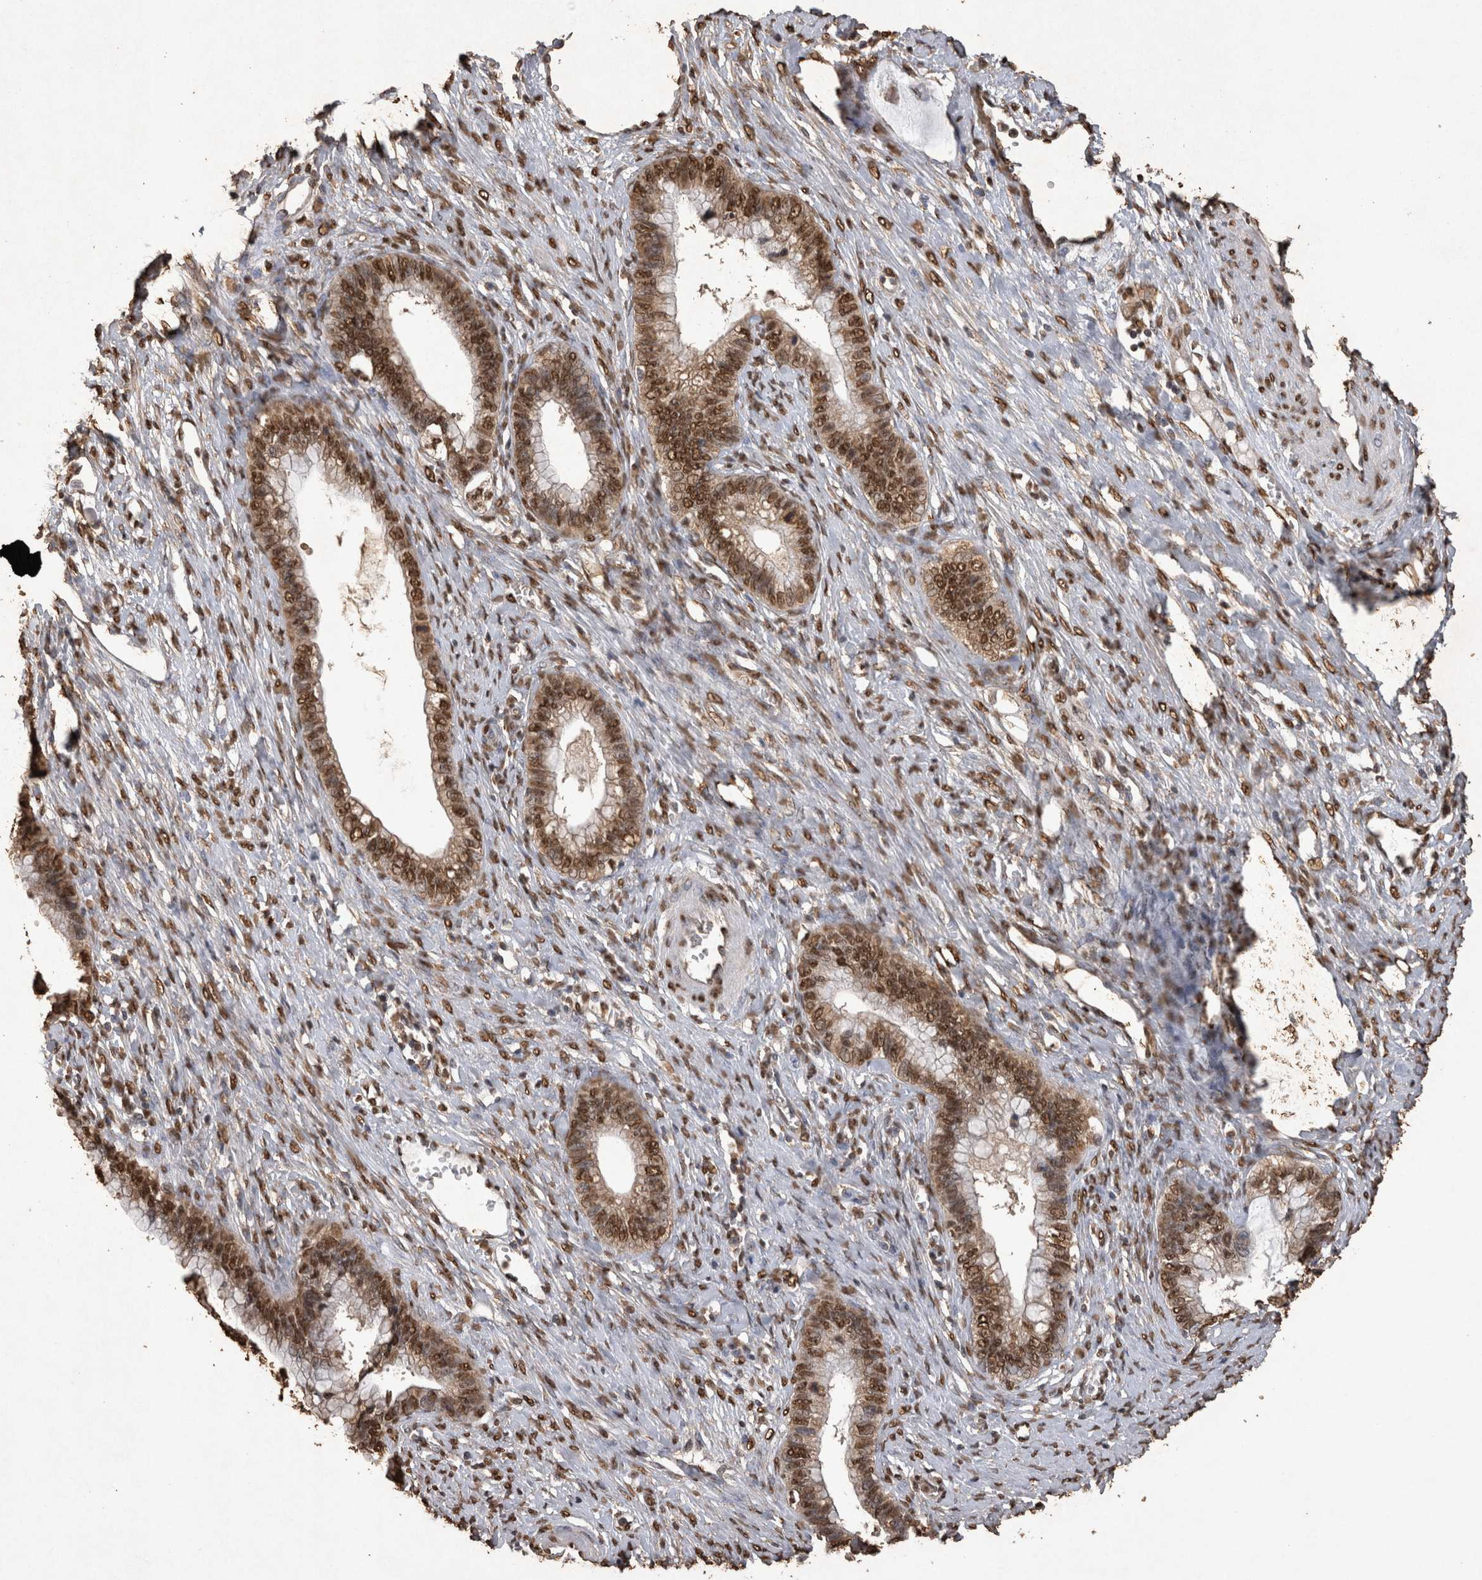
{"staining": {"intensity": "moderate", "quantity": ">75%", "location": "nuclear"}, "tissue": "cervical cancer", "cell_type": "Tumor cells", "image_type": "cancer", "snomed": [{"axis": "morphology", "description": "Adenocarcinoma, NOS"}, {"axis": "topography", "description": "Cervix"}], "caption": "About >75% of tumor cells in human cervical cancer (adenocarcinoma) reveal moderate nuclear protein expression as visualized by brown immunohistochemical staining.", "gene": "OAS2", "patient": {"sex": "female", "age": 44}}